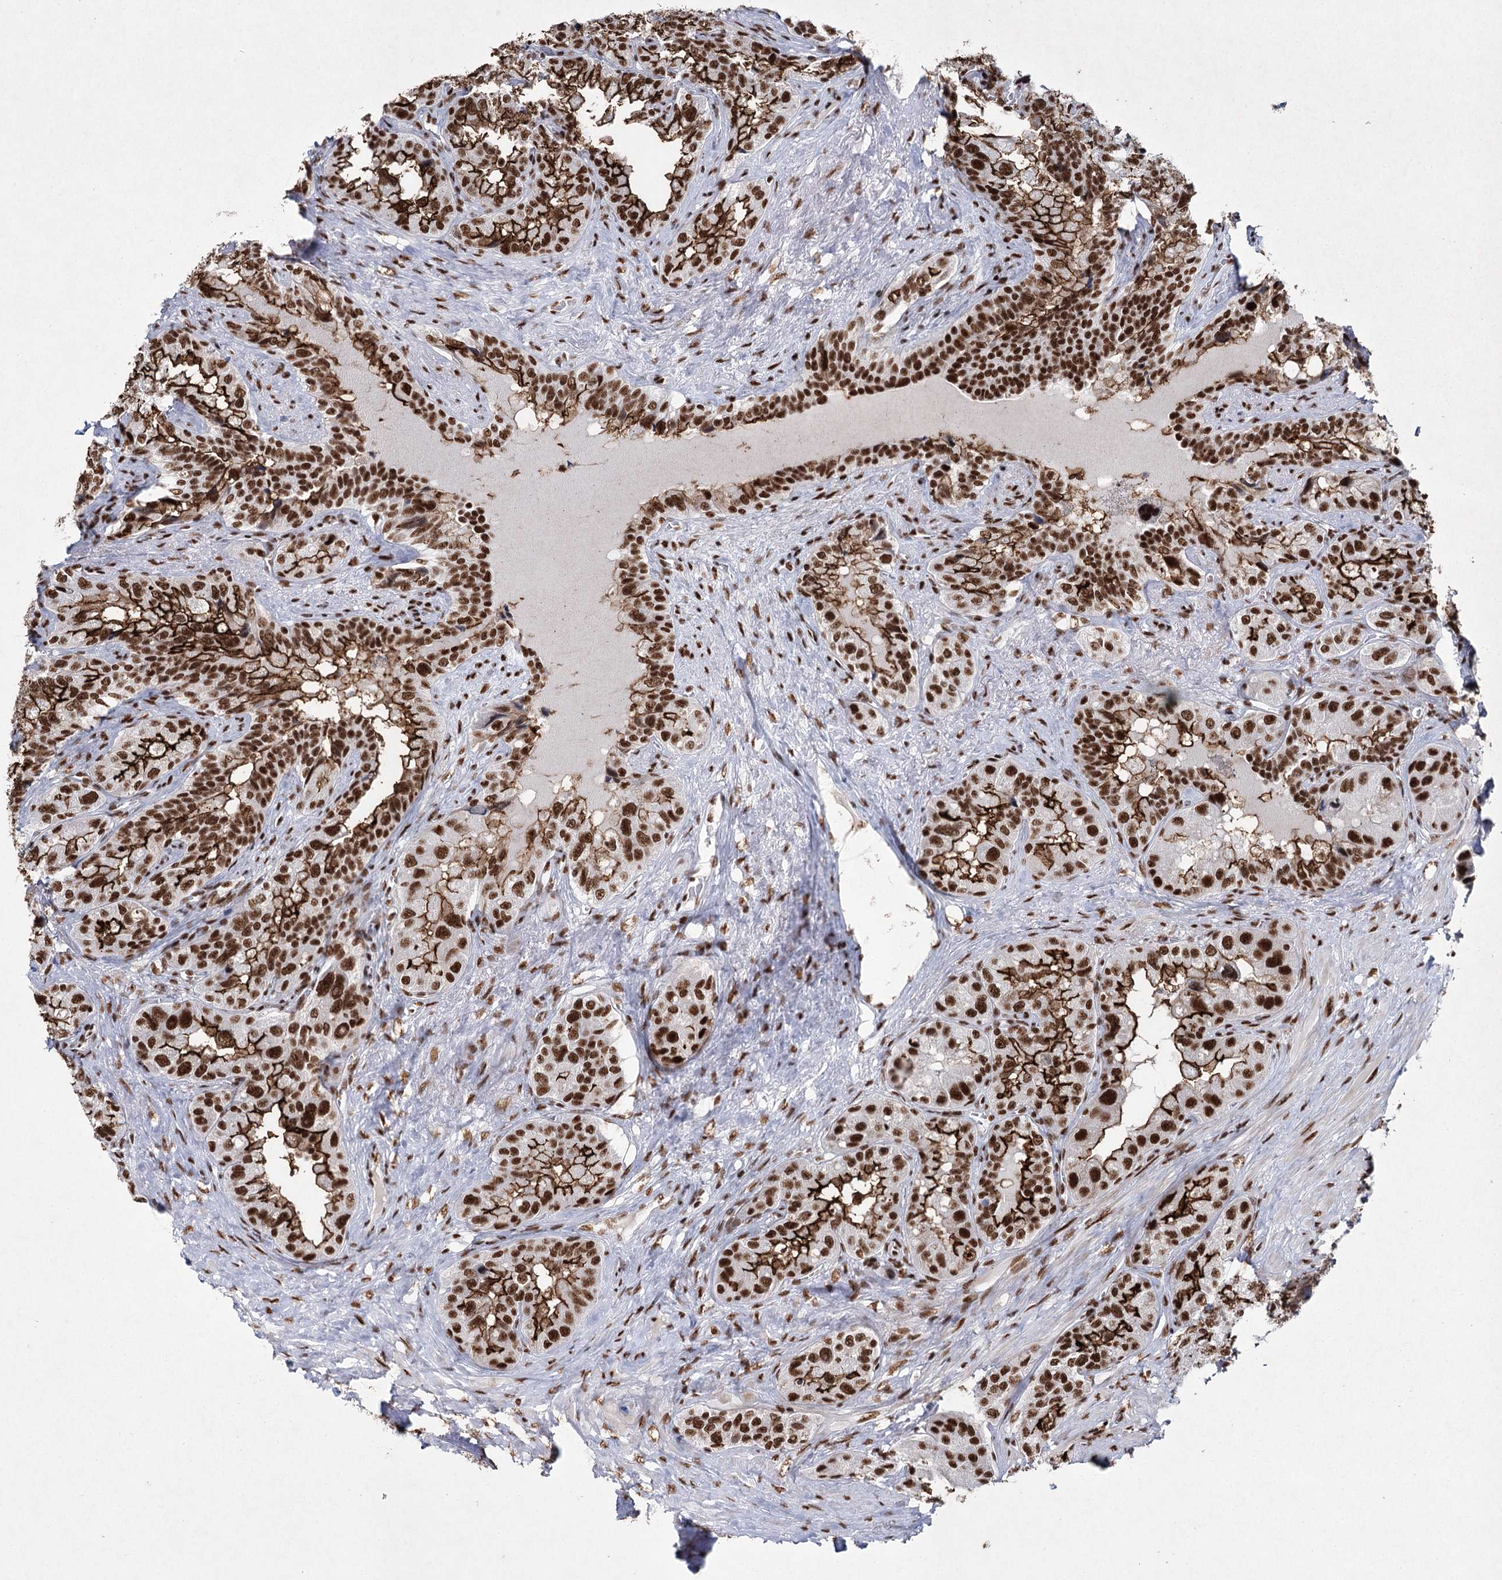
{"staining": {"intensity": "strong", "quantity": ">75%", "location": "cytoplasmic/membranous,nuclear"}, "tissue": "seminal vesicle", "cell_type": "Glandular cells", "image_type": "normal", "snomed": [{"axis": "morphology", "description": "Normal tissue, NOS"}, {"axis": "topography", "description": "Seminal veicle"}, {"axis": "topography", "description": "Peripheral nerve tissue"}], "caption": "A high amount of strong cytoplasmic/membranous,nuclear positivity is present in approximately >75% of glandular cells in benign seminal vesicle. (Brightfield microscopy of DAB IHC at high magnification).", "gene": "SCAF8", "patient": {"sex": "male", "age": 67}}